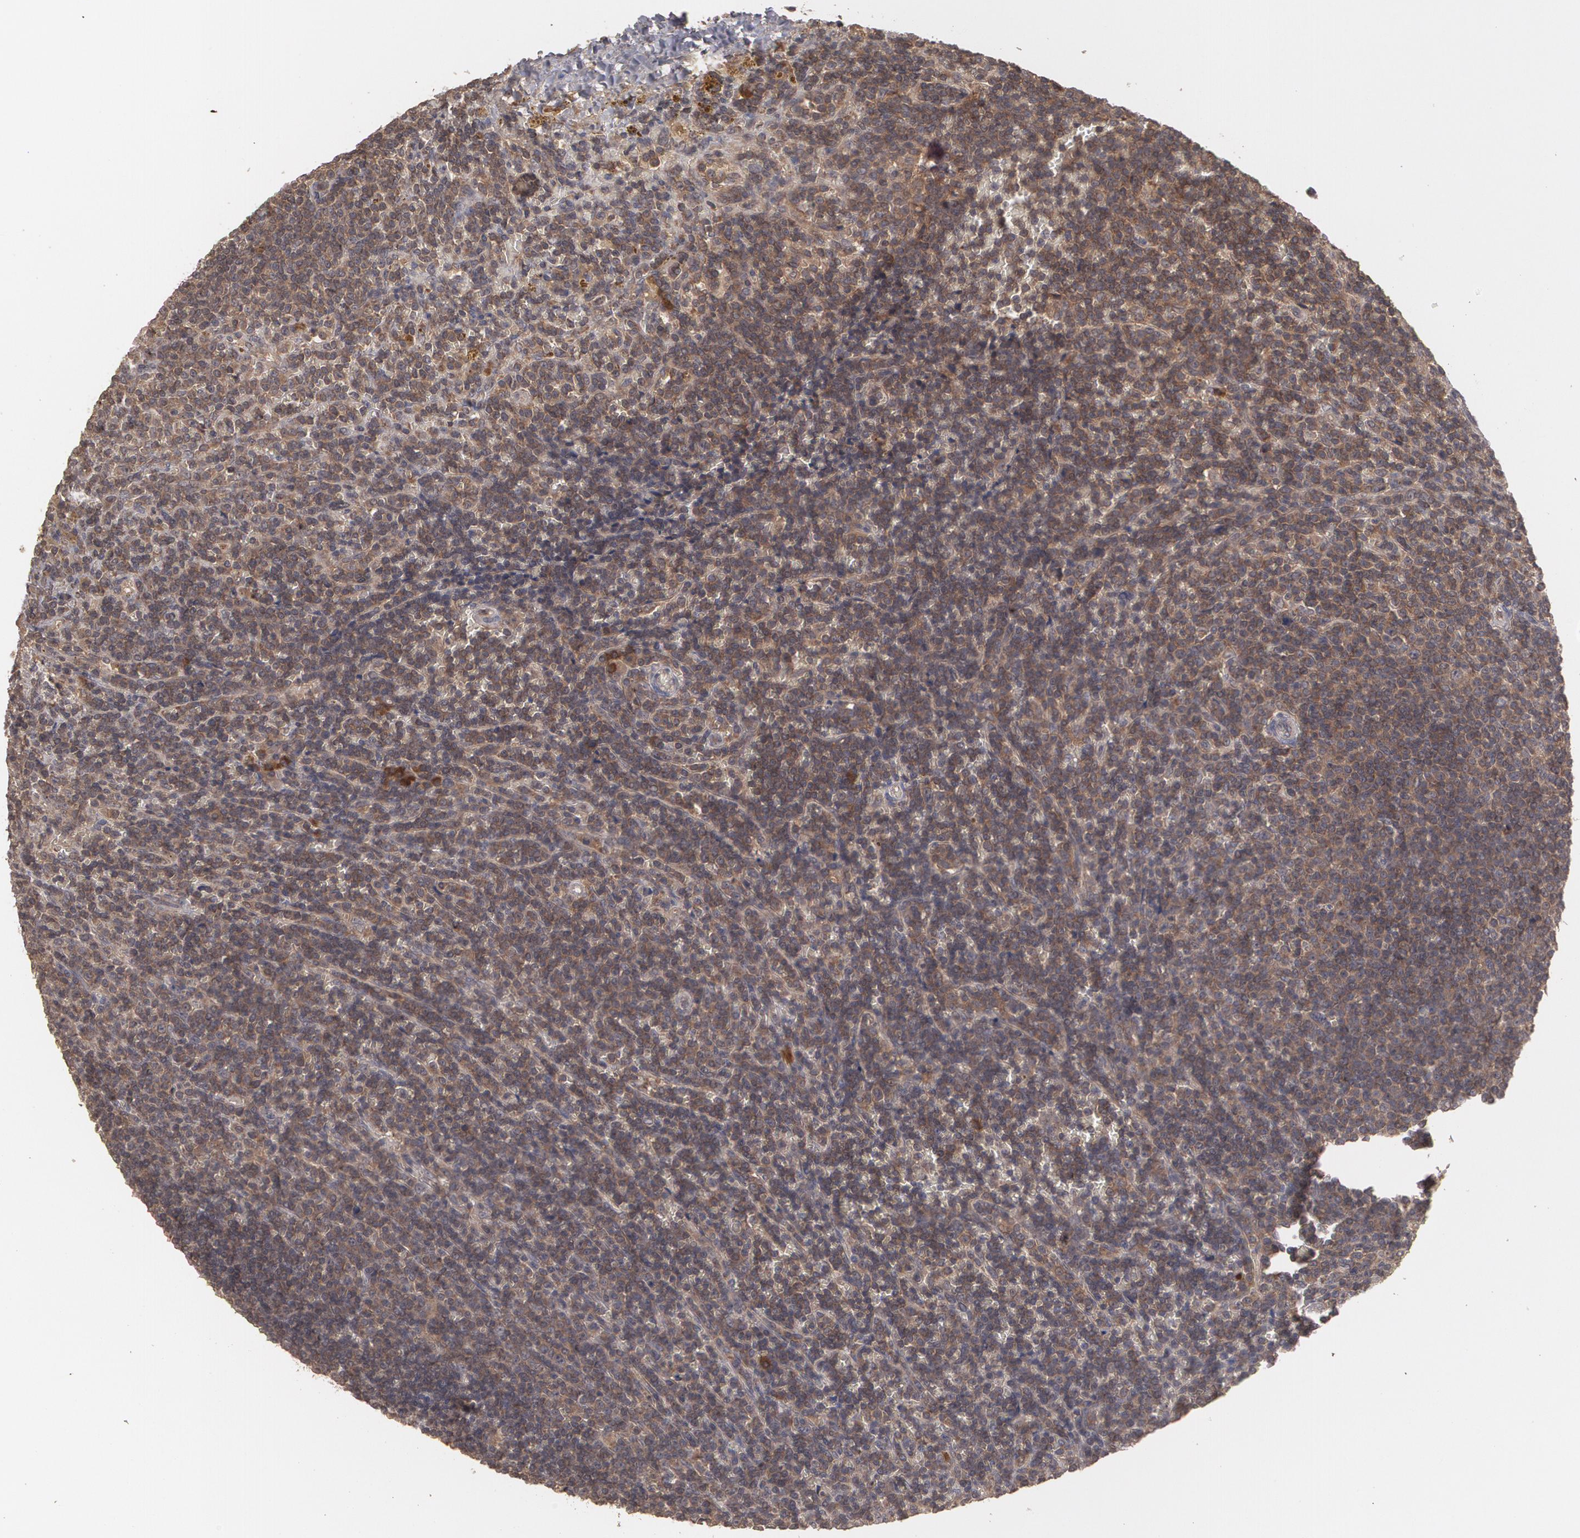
{"staining": {"intensity": "moderate", "quantity": ">75%", "location": "cytoplasmic/membranous"}, "tissue": "lymphoma", "cell_type": "Tumor cells", "image_type": "cancer", "snomed": [{"axis": "morphology", "description": "Malignant lymphoma, non-Hodgkin's type, Low grade"}, {"axis": "topography", "description": "Spleen"}], "caption": "Low-grade malignant lymphoma, non-Hodgkin's type was stained to show a protein in brown. There is medium levels of moderate cytoplasmic/membranous staining in about >75% of tumor cells. The staining was performed using DAB, with brown indicating positive protein expression. Nuclei are stained blue with hematoxylin.", "gene": "ARF6", "patient": {"sex": "male", "age": 80}}